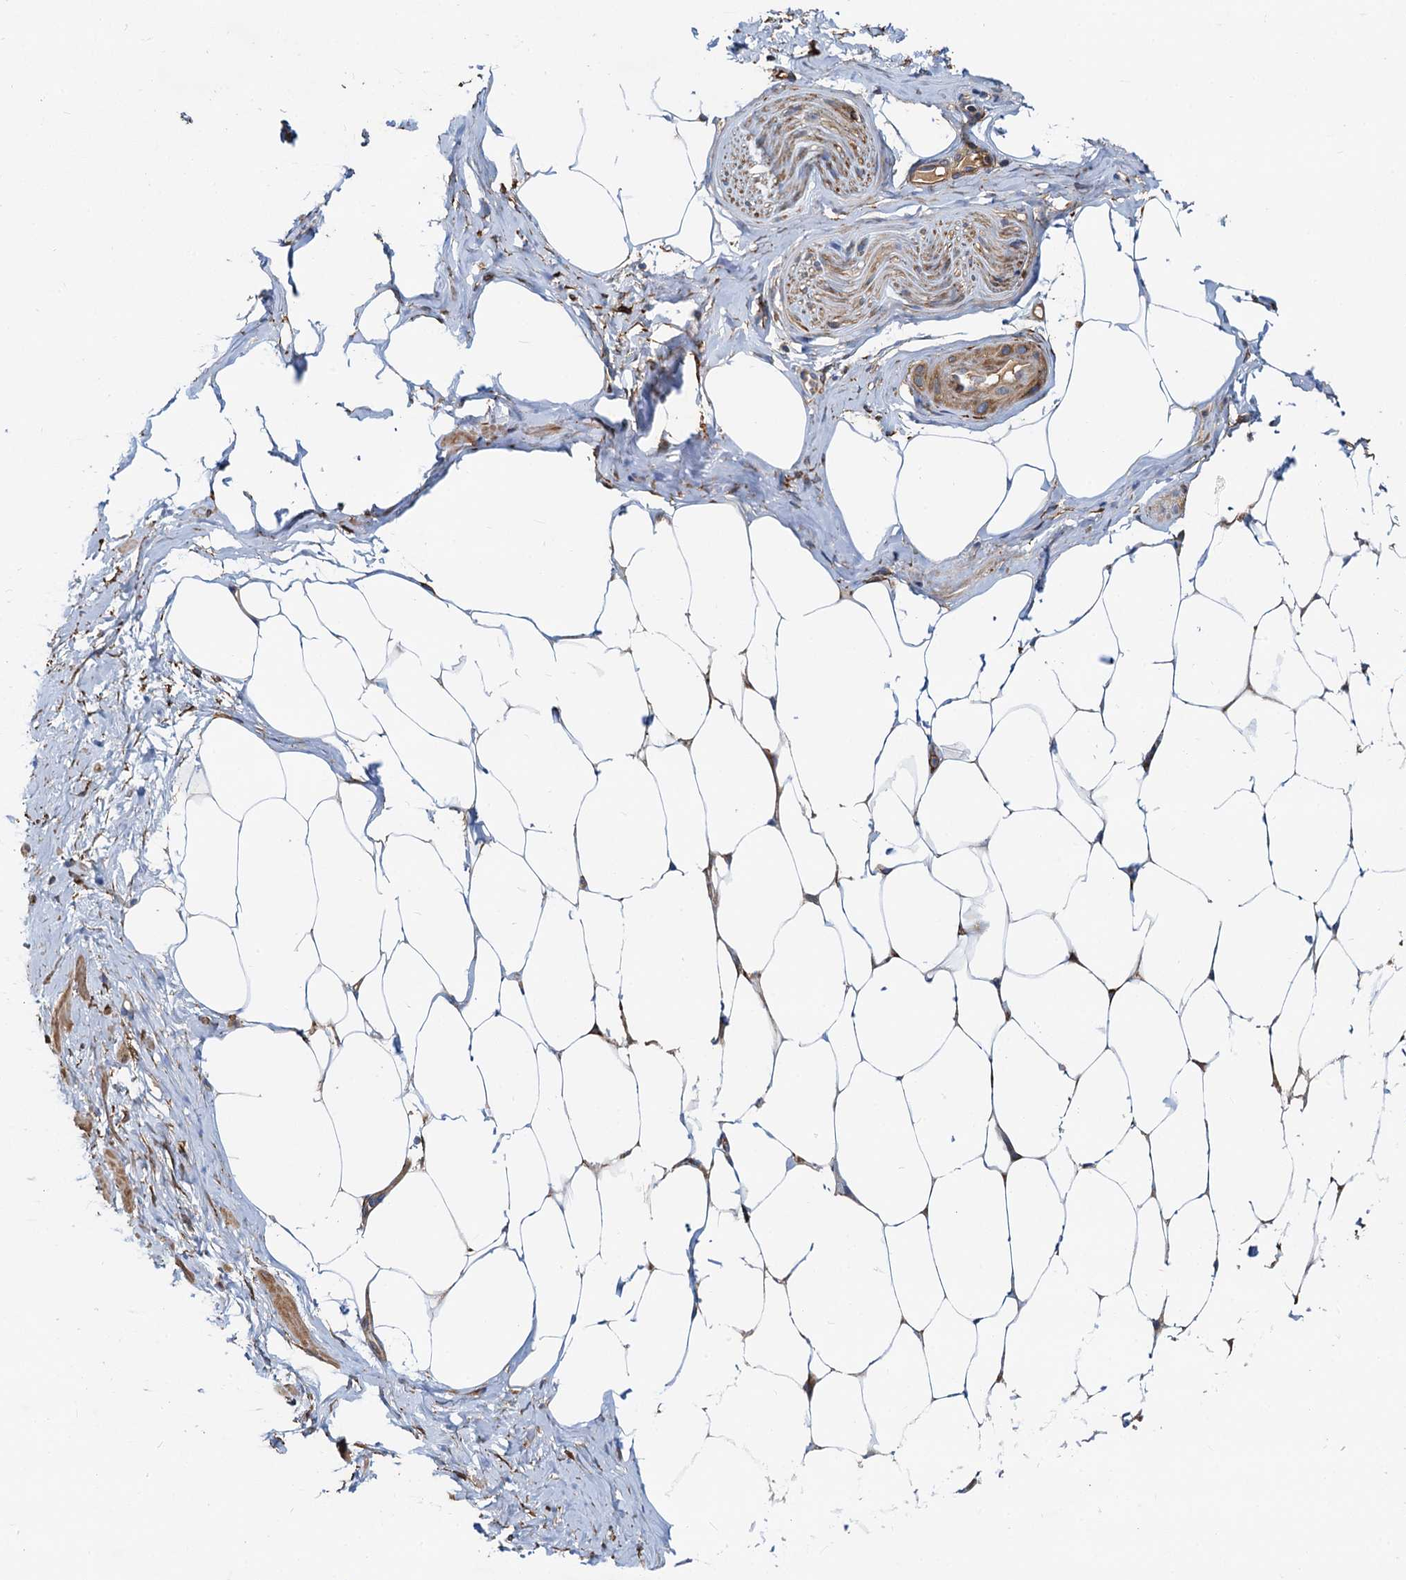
{"staining": {"intensity": "moderate", "quantity": "<25%", "location": "cytoplasmic/membranous"}, "tissue": "adipose tissue", "cell_type": "Adipocytes", "image_type": "normal", "snomed": [{"axis": "morphology", "description": "Normal tissue, NOS"}, {"axis": "morphology", "description": "Adenocarcinoma, Low grade"}, {"axis": "topography", "description": "Prostate"}, {"axis": "topography", "description": "Peripheral nerve tissue"}], "caption": "Approximately <25% of adipocytes in unremarkable adipose tissue show moderate cytoplasmic/membranous protein staining as visualized by brown immunohistochemical staining.", "gene": "LNX2", "patient": {"sex": "male", "age": 63}}